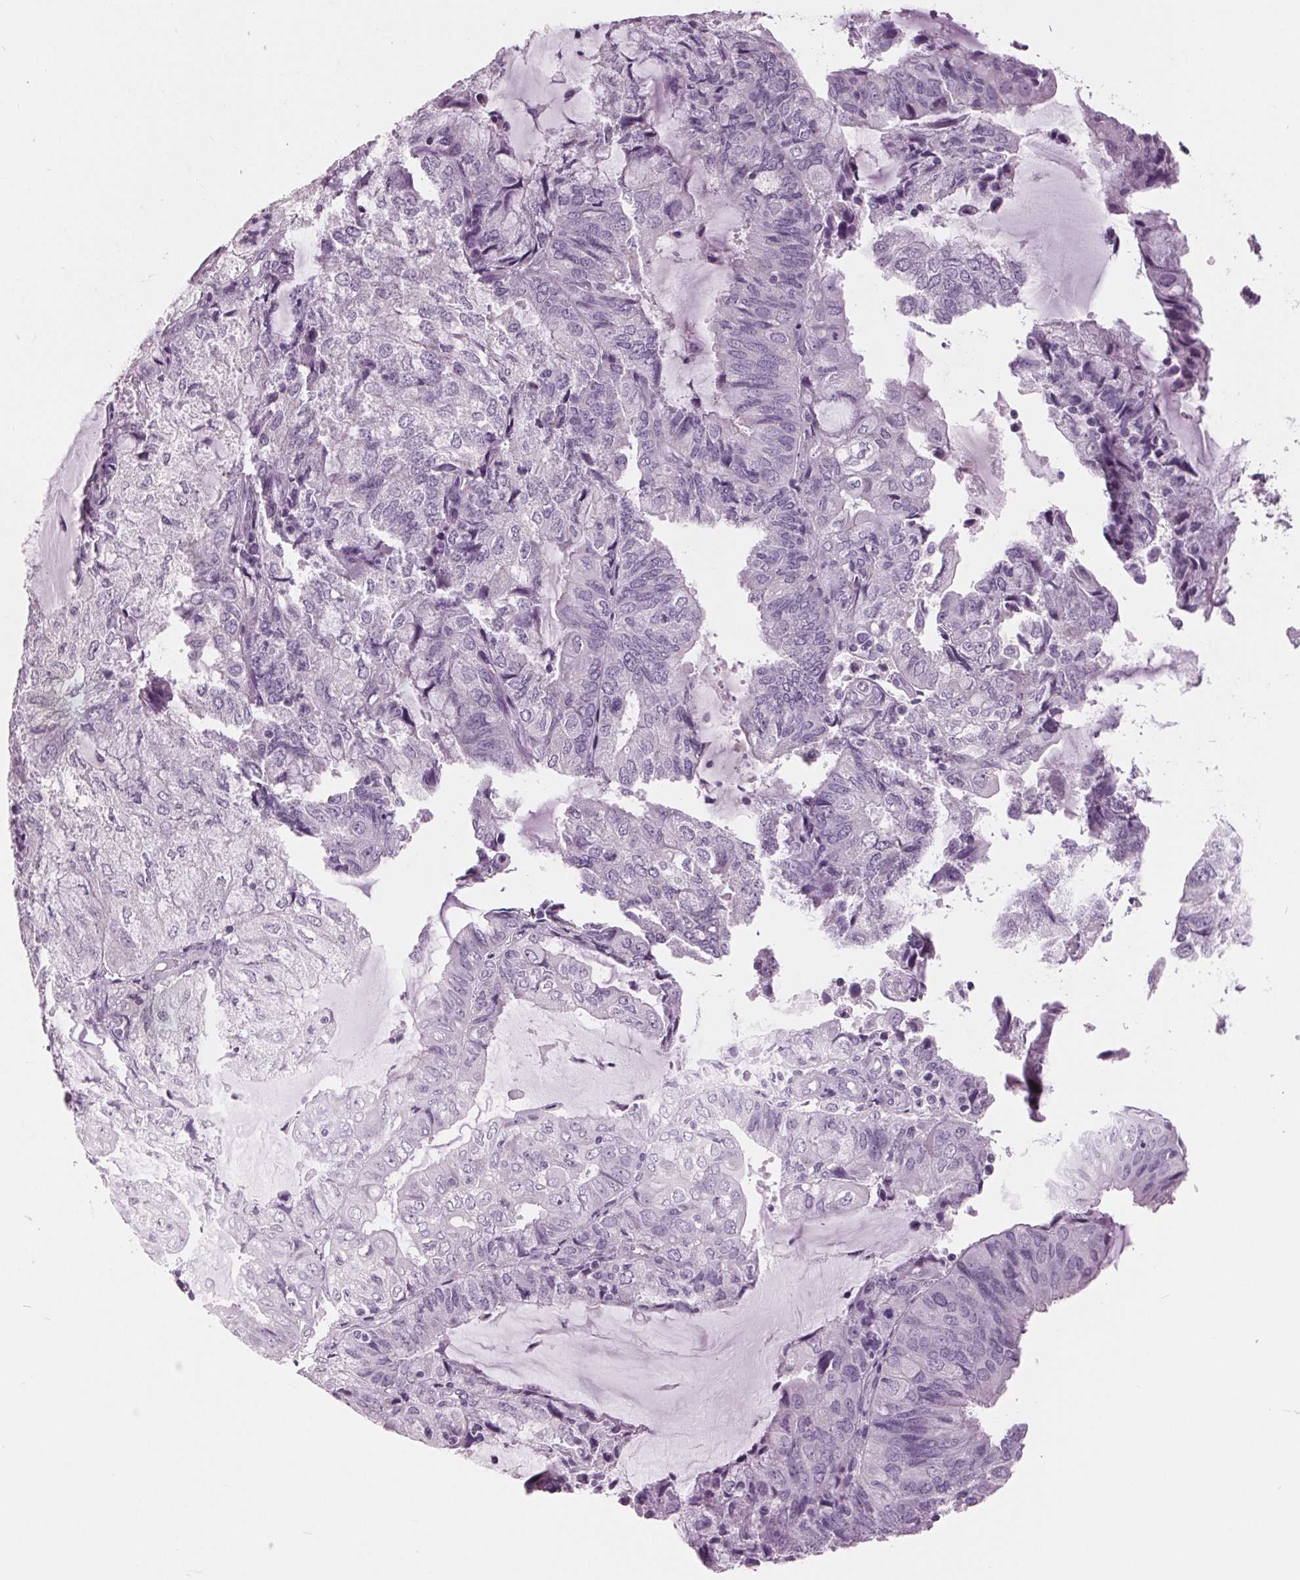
{"staining": {"intensity": "negative", "quantity": "none", "location": "none"}, "tissue": "endometrial cancer", "cell_type": "Tumor cells", "image_type": "cancer", "snomed": [{"axis": "morphology", "description": "Adenocarcinoma, NOS"}, {"axis": "topography", "description": "Endometrium"}], "caption": "DAB immunohistochemical staining of human endometrial cancer (adenocarcinoma) demonstrates no significant expression in tumor cells.", "gene": "AMBP", "patient": {"sex": "female", "age": 81}}